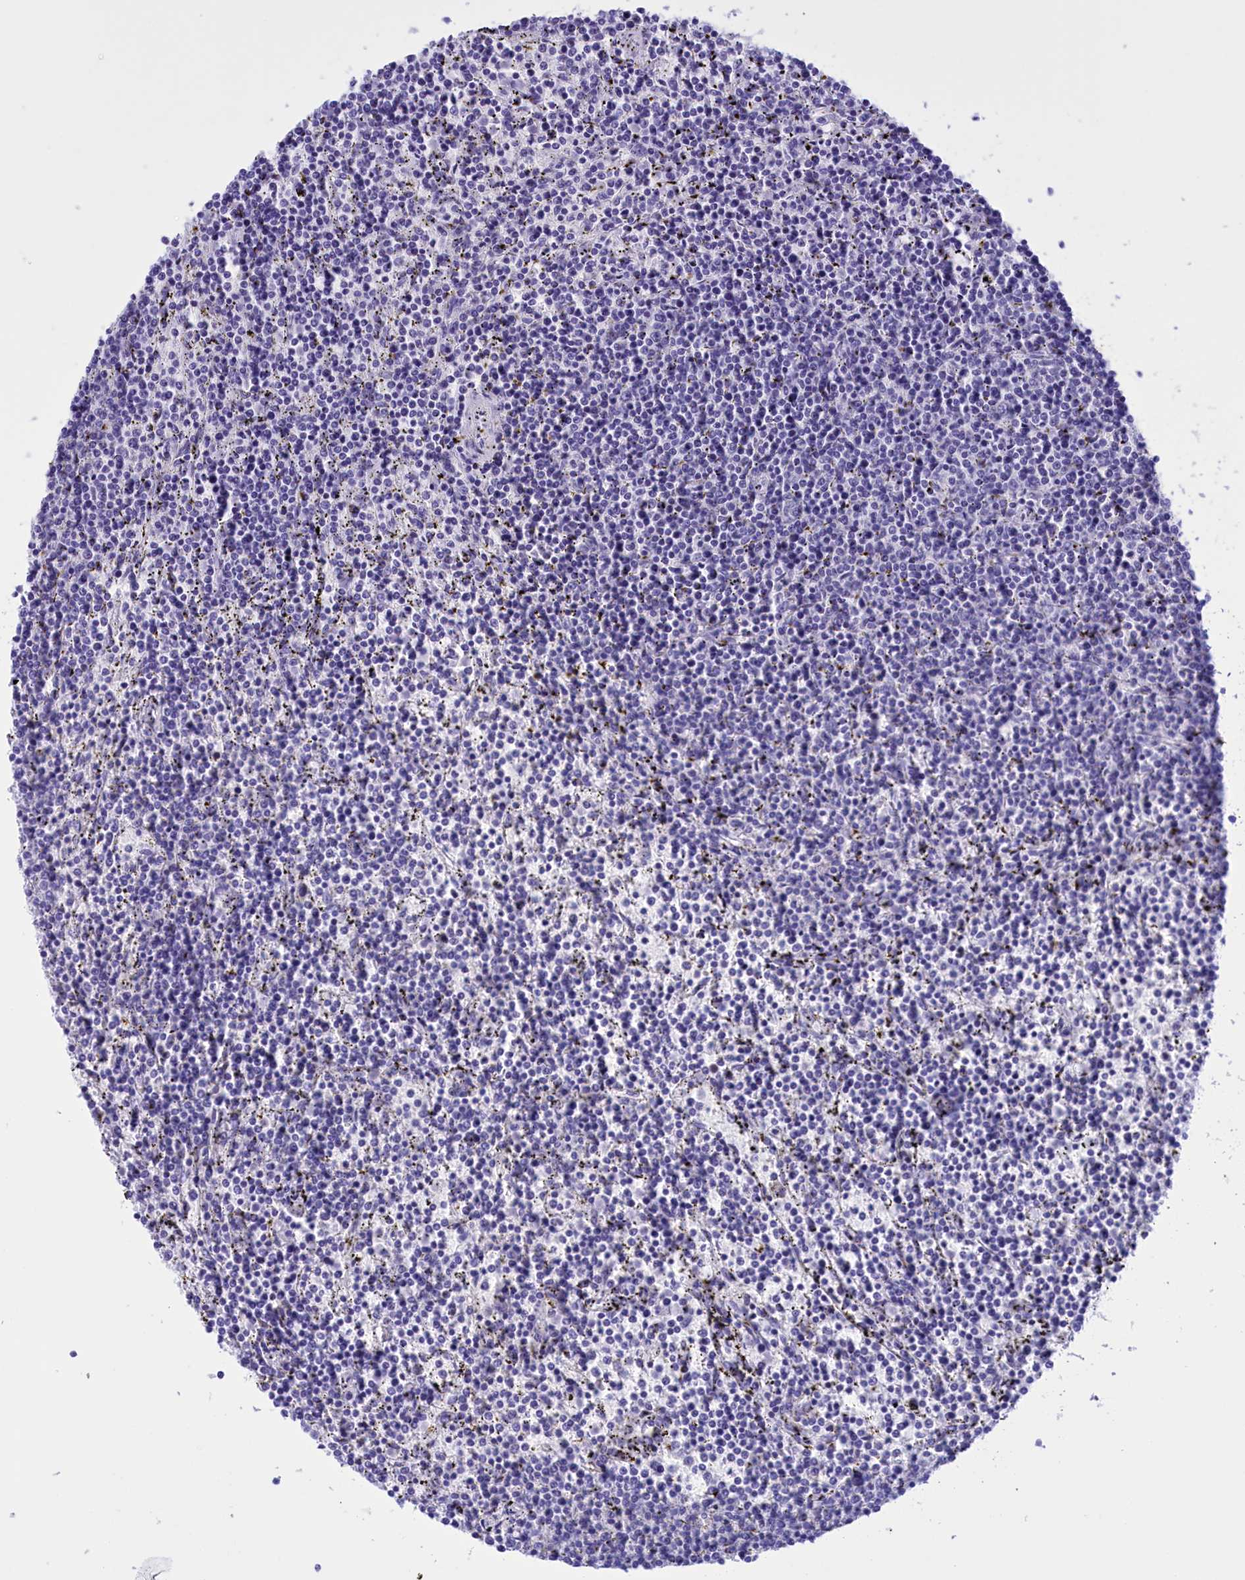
{"staining": {"intensity": "negative", "quantity": "none", "location": "none"}, "tissue": "lymphoma", "cell_type": "Tumor cells", "image_type": "cancer", "snomed": [{"axis": "morphology", "description": "Malignant lymphoma, non-Hodgkin's type, Low grade"}, {"axis": "topography", "description": "Spleen"}], "caption": "A photomicrograph of lymphoma stained for a protein displays no brown staining in tumor cells.", "gene": "BRI3", "patient": {"sex": "female", "age": 50}}